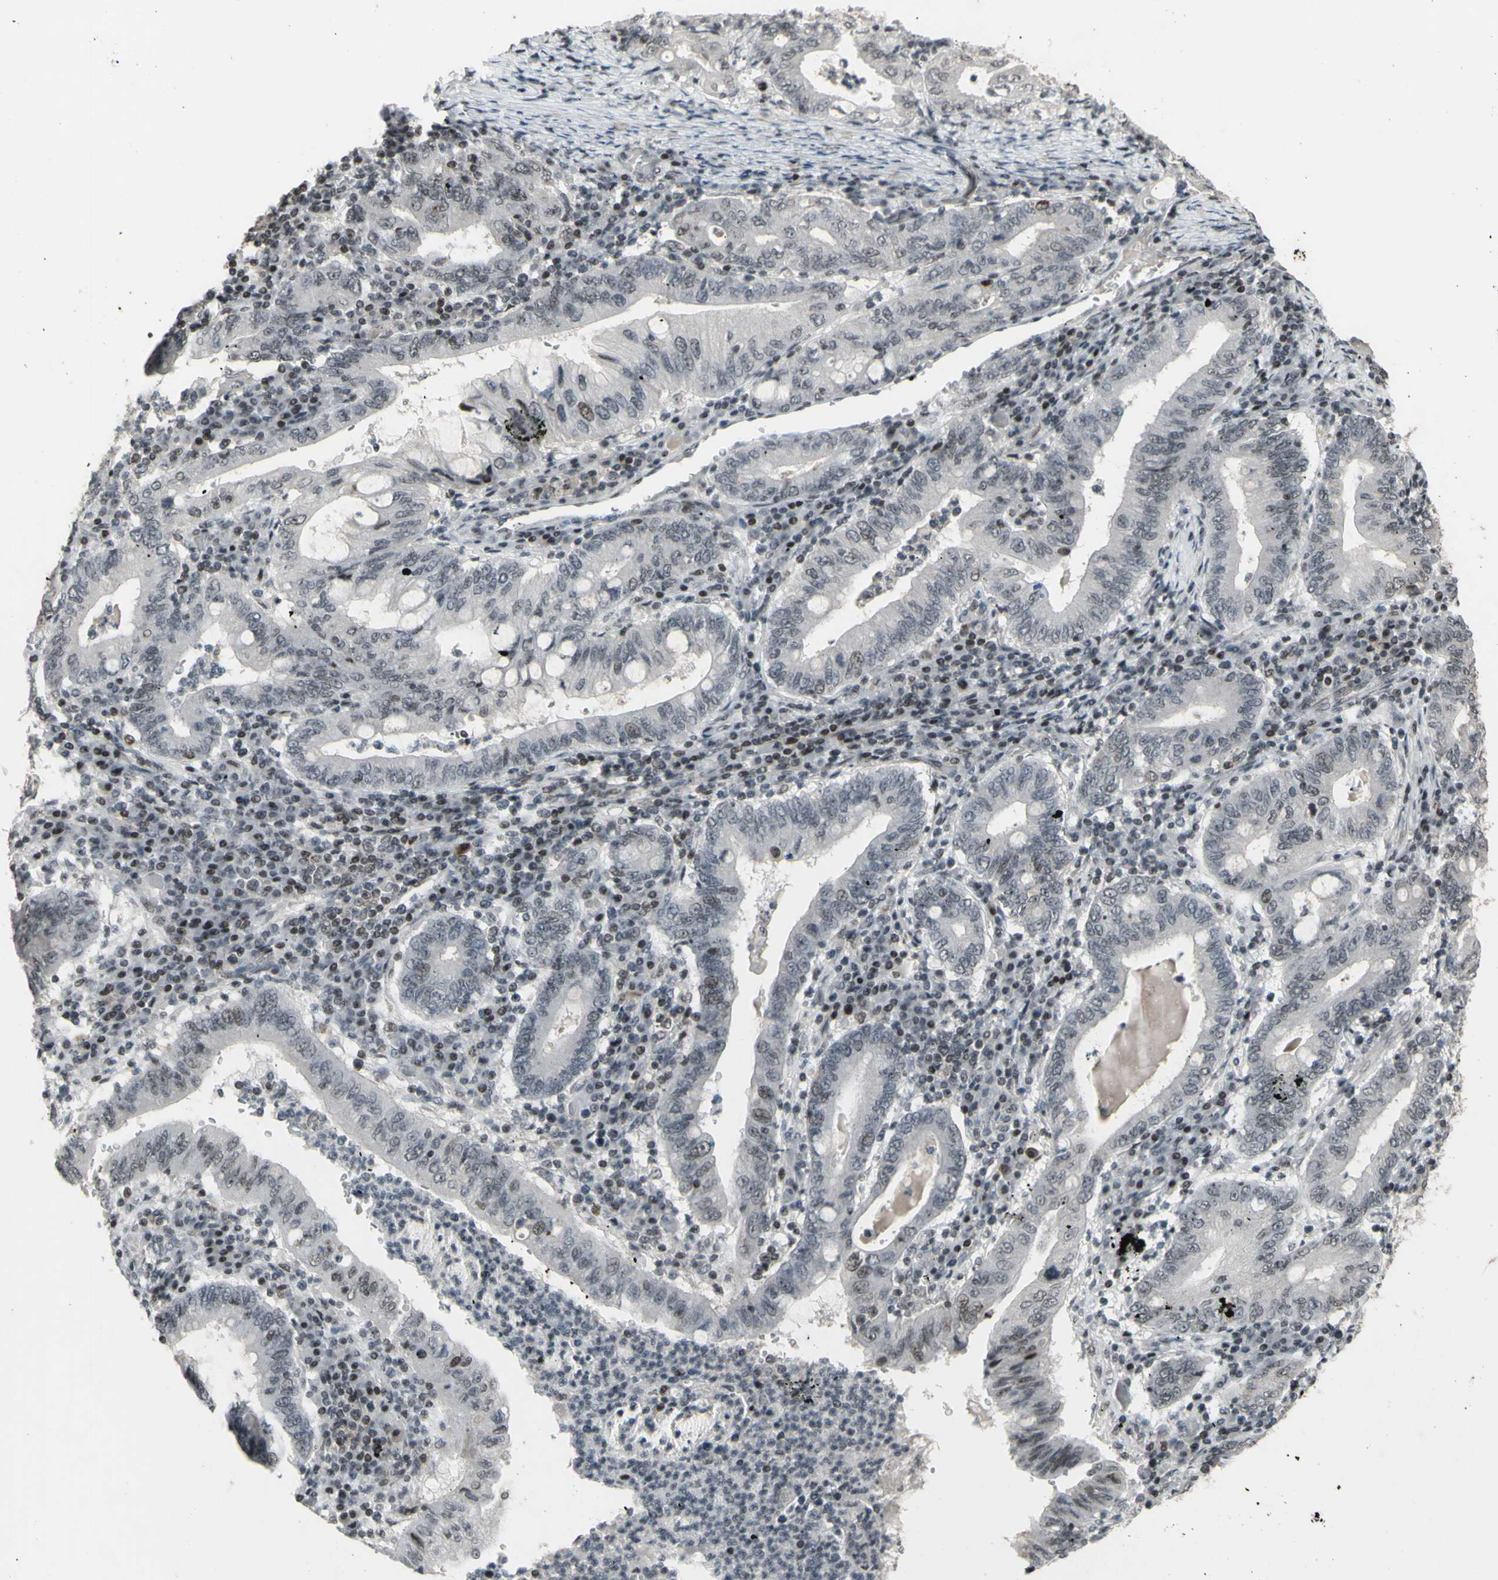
{"staining": {"intensity": "moderate", "quantity": "<25%", "location": "nuclear"}, "tissue": "stomach cancer", "cell_type": "Tumor cells", "image_type": "cancer", "snomed": [{"axis": "morphology", "description": "Normal tissue, NOS"}, {"axis": "morphology", "description": "Adenocarcinoma, NOS"}, {"axis": "topography", "description": "Esophagus"}, {"axis": "topography", "description": "Stomach, upper"}, {"axis": "topography", "description": "Peripheral nerve tissue"}], "caption": "The histopathology image exhibits immunohistochemical staining of stomach adenocarcinoma. There is moderate nuclear expression is identified in approximately <25% of tumor cells. (DAB (3,3'-diaminobenzidine) IHC with brightfield microscopy, high magnification).", "gene": "SUPT6H", "patient": {"sex": "male", "age": 62}}